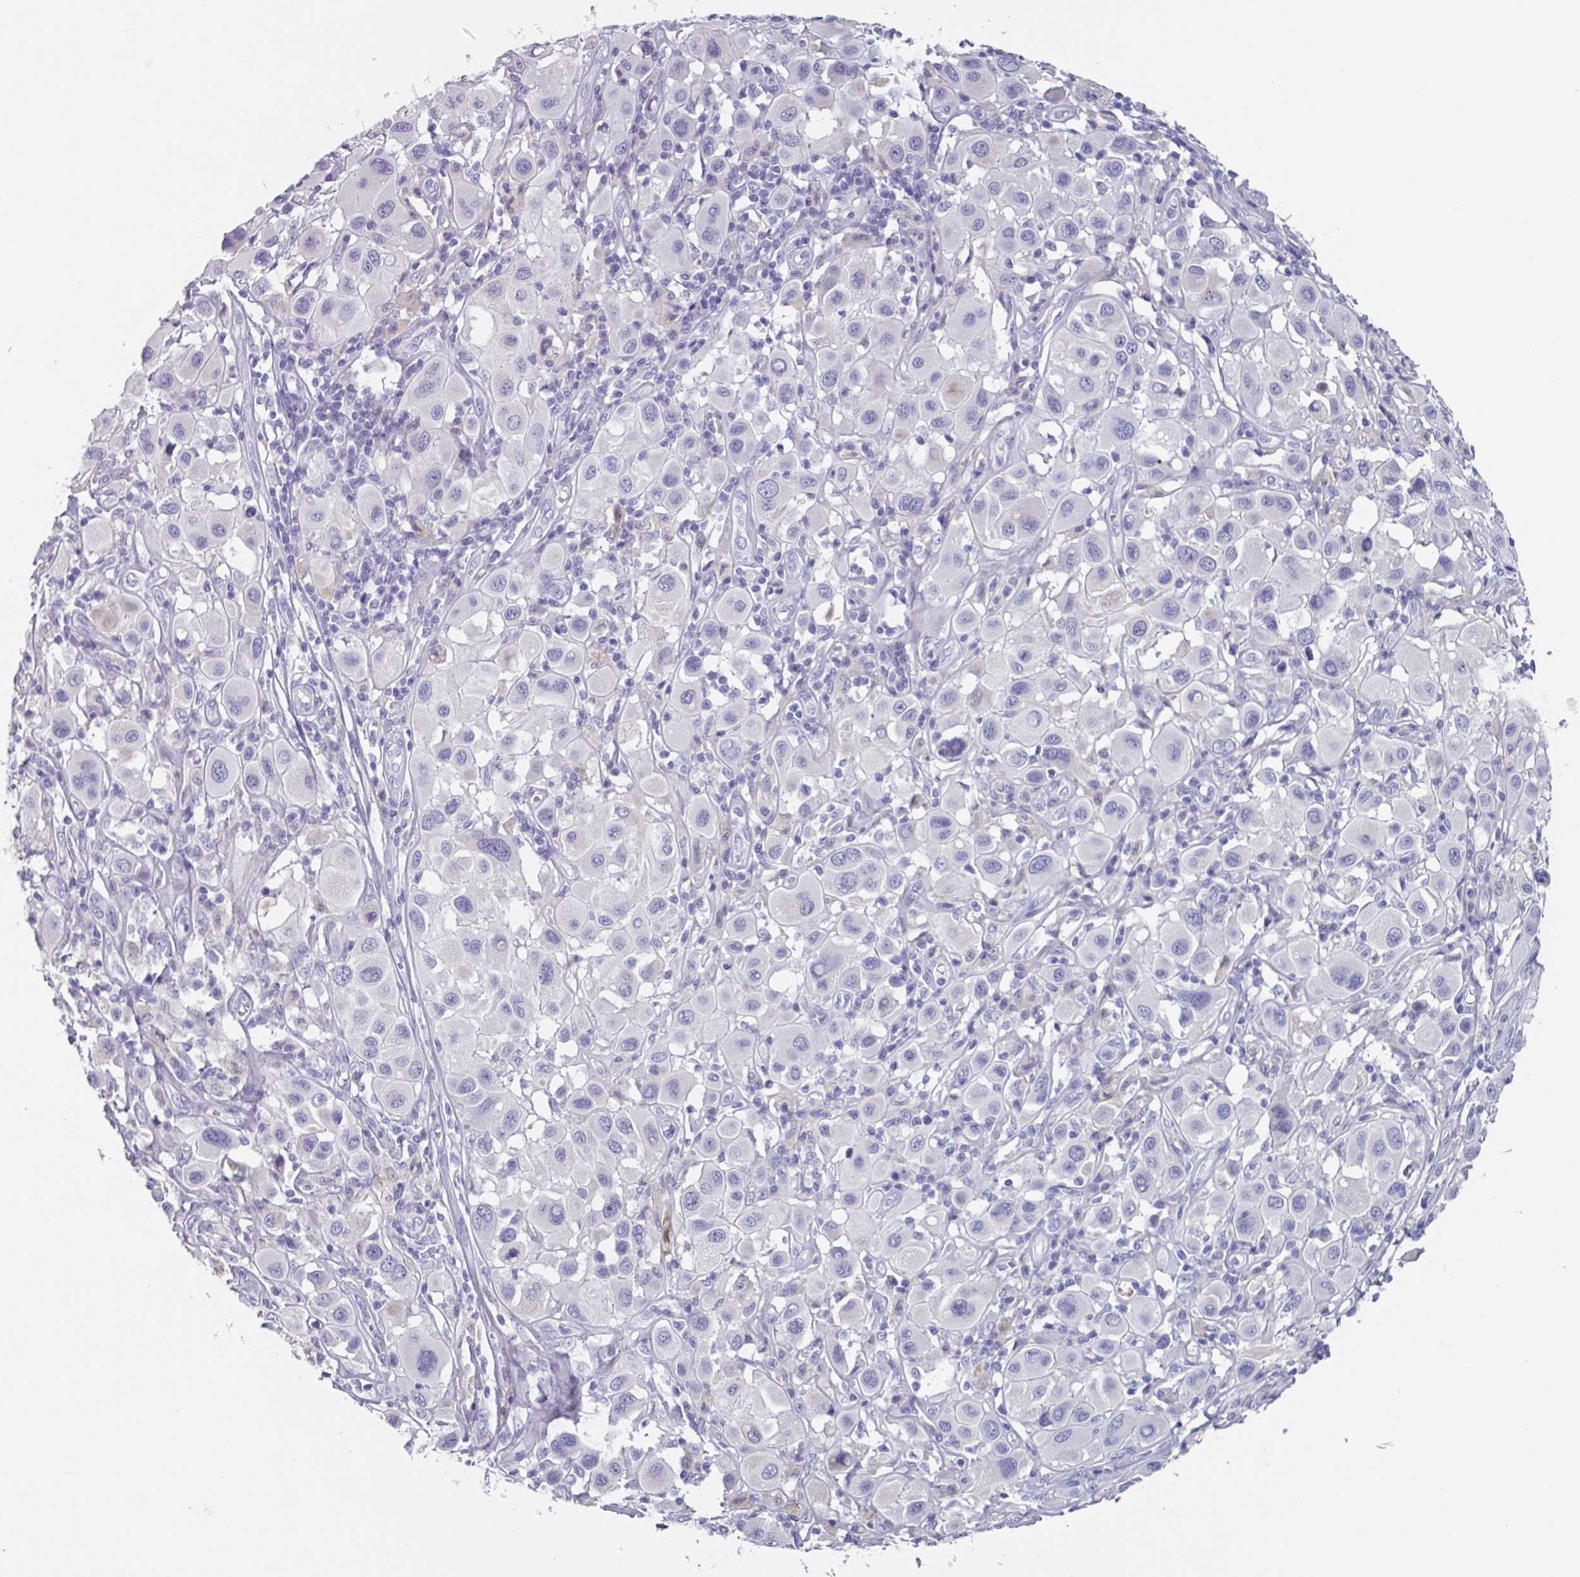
{"staining": {"intensity": "negative", "quantity": "none", "location": "none"}, "tissue": "melanoma", "cell_type": "Tumor cells", "image_type": "cancer", "snomed": [{"axis": "morphology", "description": "Malignant melanoma, Metastatic site"}, {"axis": "topography", "description": "Skin"}], "caption": "Immunohistochemistry of malignant melanoma (metastatic site) exhibits no expression in tumor cells.", "gene": "OR2T10", "patient": {"sex": "male", "age": 41}}